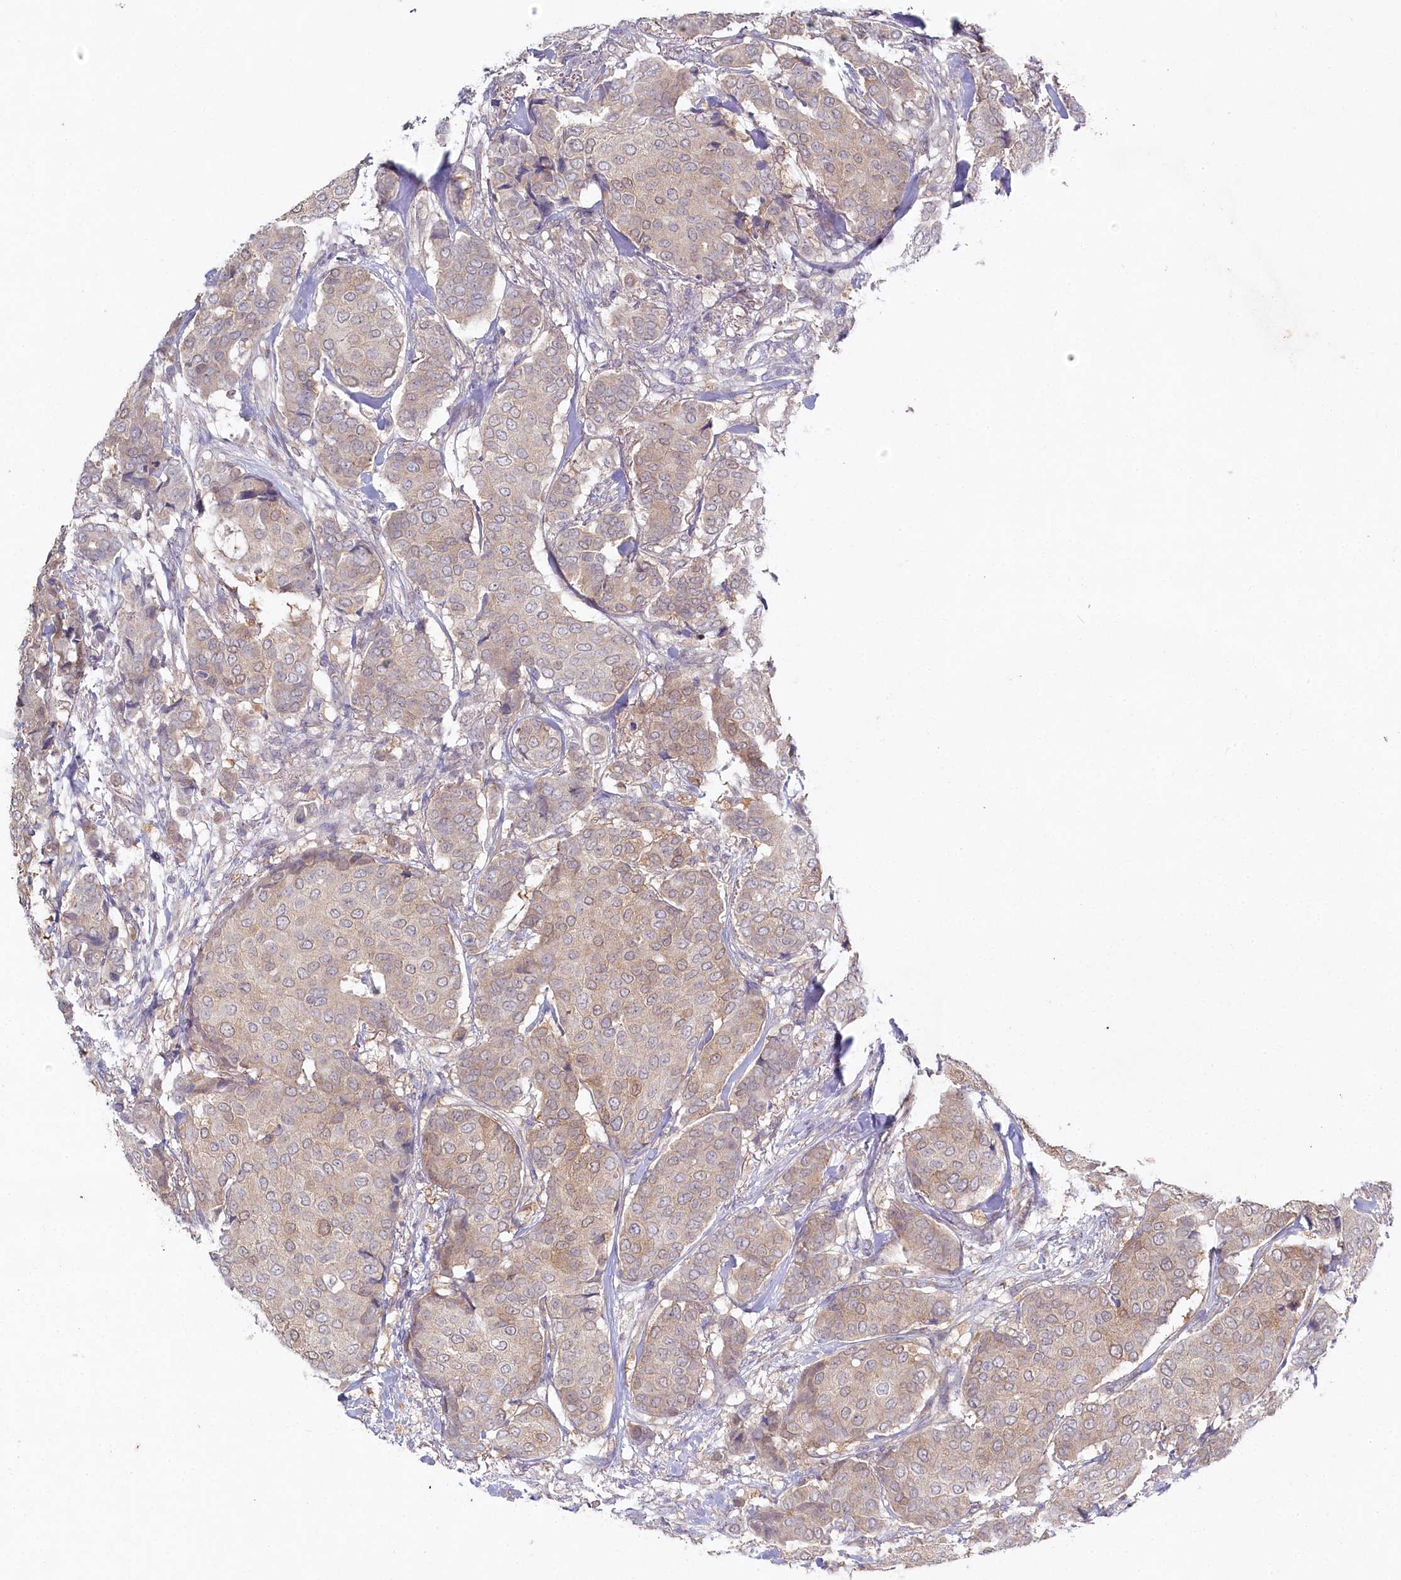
{"staining": {"intensity": "weak", "quantity": "25%-75%", "location": "cytoplasmic/membranous"}, "tissue": "breast cancer", "cell_type": "Tumor cells", "image_type": "cancer", "snomed": [{"axis": "morphology", "description": "Duct carcinoma"}, {"axis": "topography", "description": "Breast"}], "caption": "Protein expression analysis of human breast cancer (infiltrating ductal carcinoma) reveals weak cytoplasmic/membranous positivity in approximately 25%-75% of tumor cells.", "gene": "AAMDC", "patient": {"sex": "female", "age": 75}}